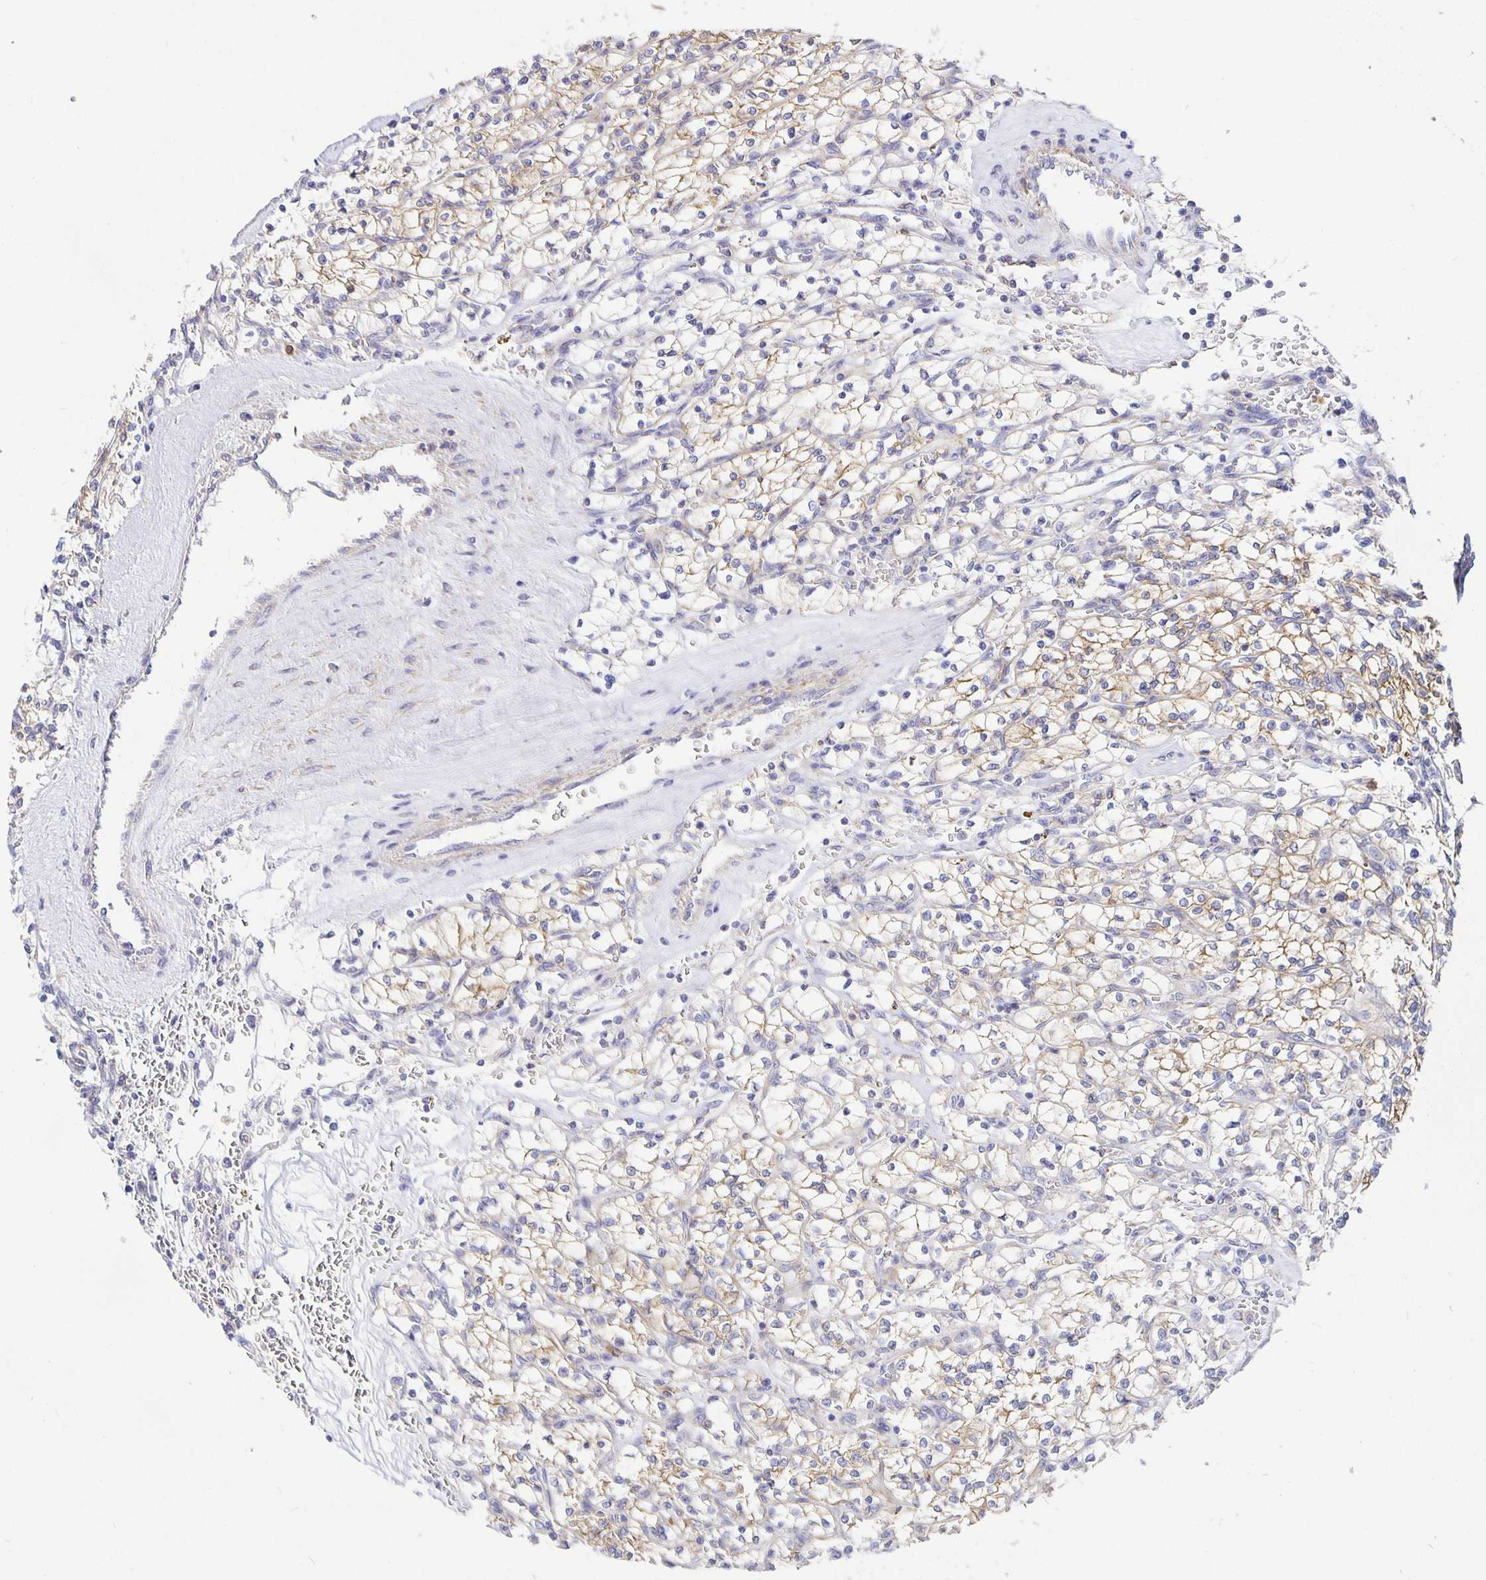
{"staining": {"intensity": "weak", "quantity": "25%-75%", "location": "cytoplasmic/membranous"}, "tissue": "renal cancer", "cell_type": "Tumor cells", "image_type": "cancer", "snomed": [{"axis": "morphology", "description": "Adenocarcinoma, NOS"}, {"axis": "topography", "description": "Kidney"}], "caption": "Immunohistochemistry (IHC) photomicrograph of renal cancer (adenocarcinoma) stained for a protein (brown), which demonstrates low levels of weak cytoplasmic/membranous staining in approximately 25%-75% of tumor cells.", "gene": "FLRT3", "patient": {"sex": "female", "age": 64}}